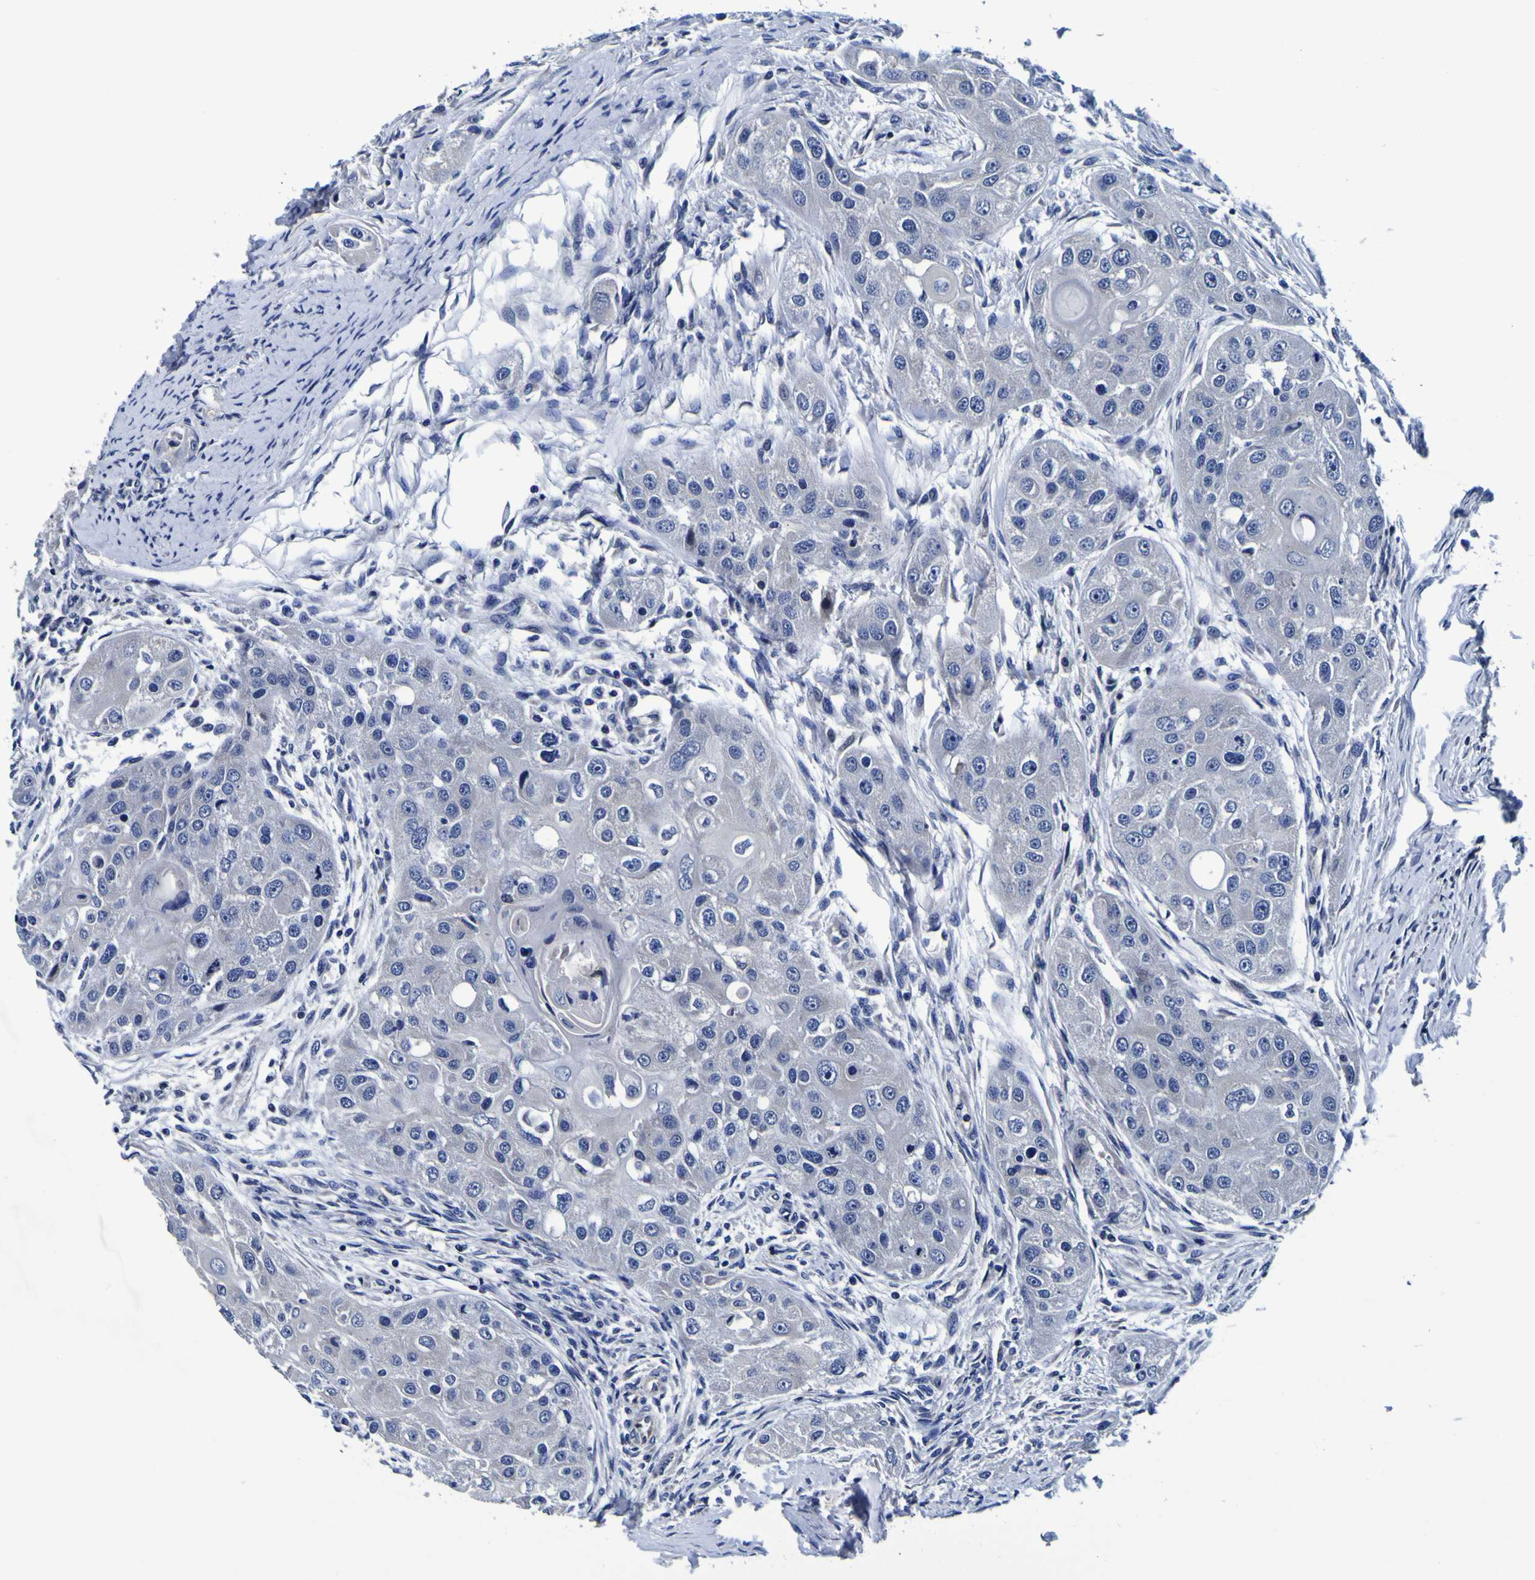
{"staining": {"intensity": "negative", "quantity": "none", "location": "none"}, "tissue": "head and neck cancer", "cell_type": "Tumor cells", "image_type": "cancer", "snomed": [{"axis": "morphology", "description": "Normal tissue, NOS"}, {"axis": "morphology", "description": "Squamous cell carcinoma, NOS"}, {"axis": "topography", "description": "Skeletal muscle"}, {"axis": "topography", "description": "Head-Neck"}], "caption": "Immunohistochemistry (IHC) photomicrograph of human squamous cell carcinoma (head and neck) stained for a protein (brown), which reveals no expression in tumor cells. Brightfield microscopy of immunohistochemistry (IHC) stained with DAB (brown) and hematoxylin (blue), captured at high magnification.", "gene": "PDLIM4", "patient": {"sex": "male", "age": 51}}